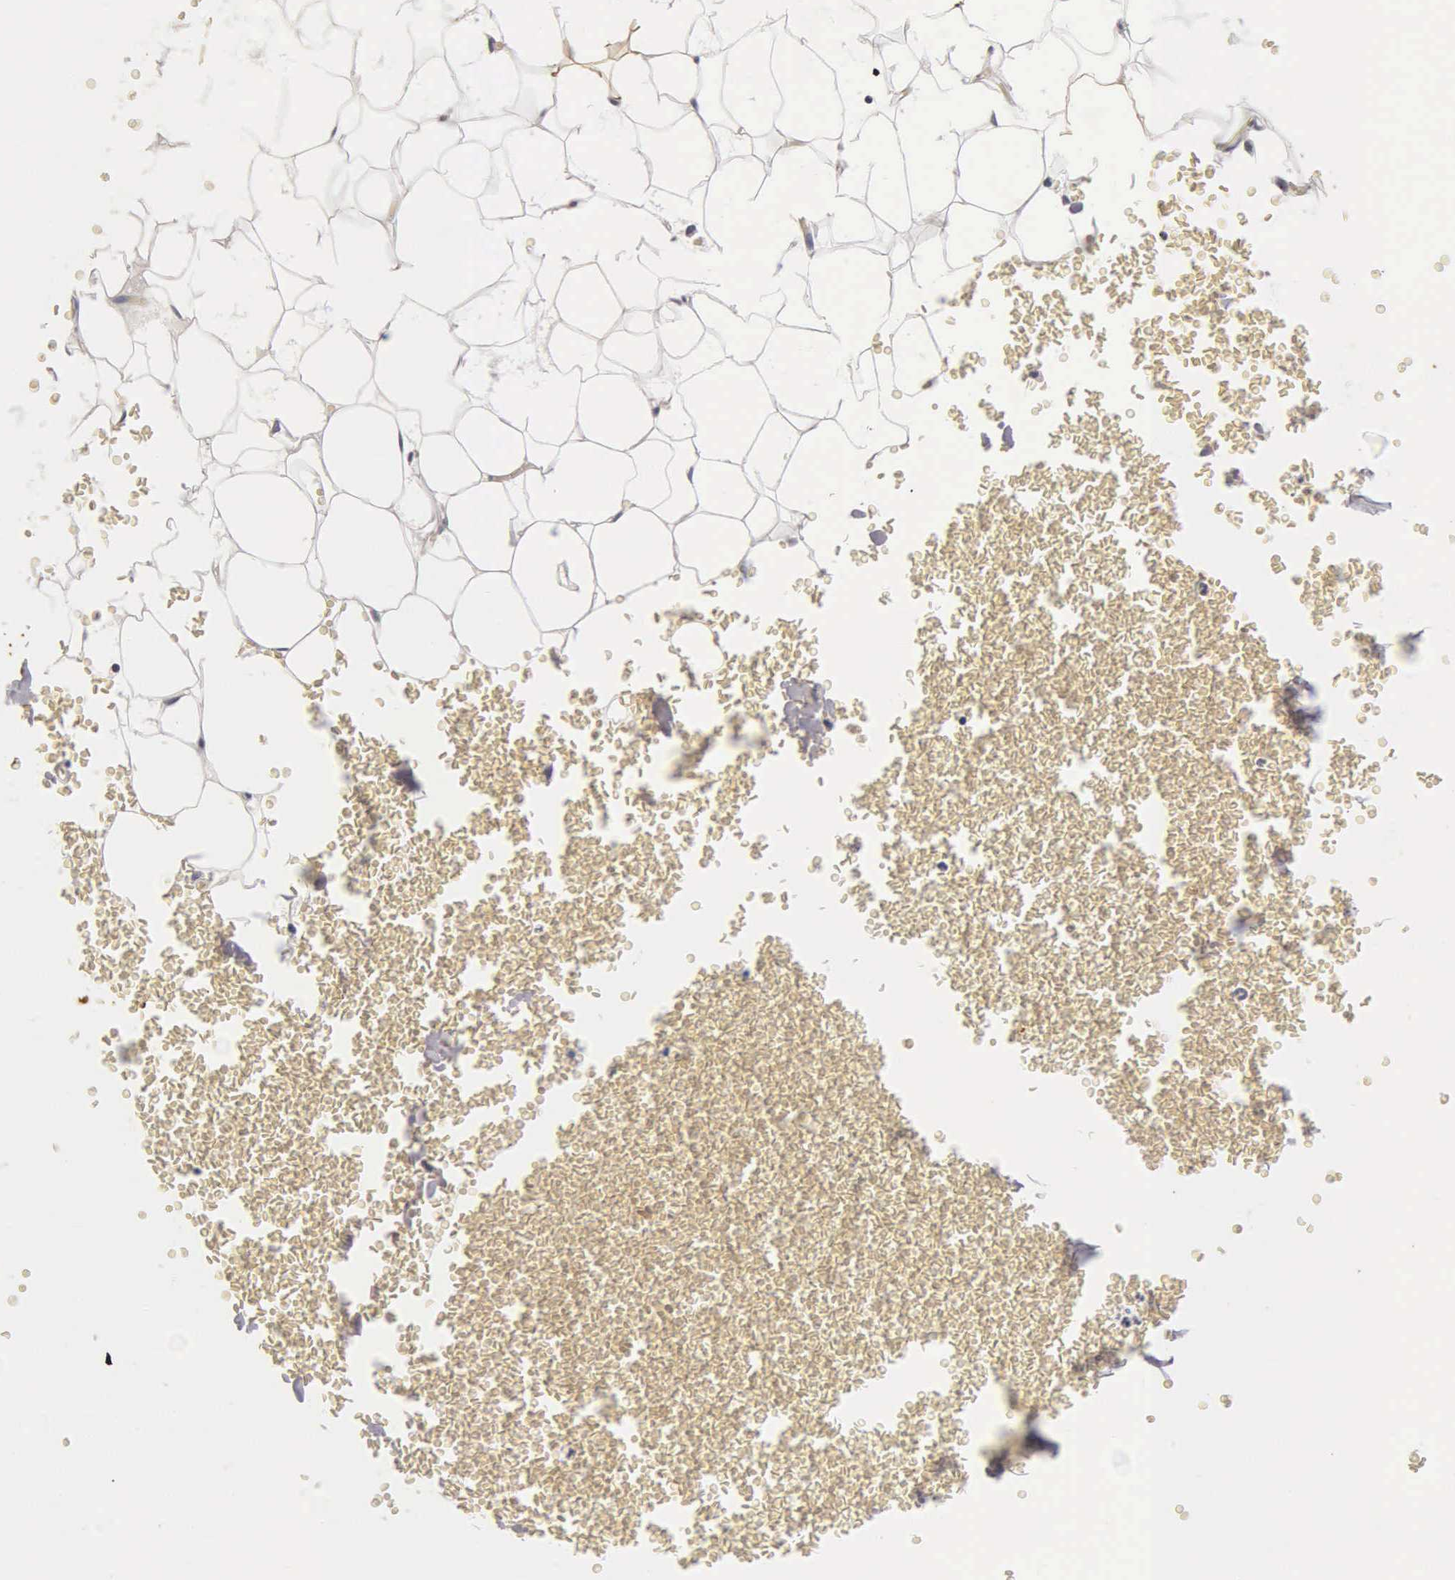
{"staining": {"intensity": "weak", "quantity": ">75%", "location": "cytoplasmic/membranous"}, "tissue": "adipose tissue", "cell_type": "Adipocytes", "image_type": "normal", "snomed": [{"axis": "morphology", "description": "Normal tissue, NOS"}, {"axis": "morphology", "description": "Inflammation, NOS"}, {"axis": "topography", "description": "Lymph node"}, {"axis": "topography", "description": "Peripheral nerve tissue"}], "caption": "Protein analysis of benign adipose tissue exhibits weak cytoplasmic/membranous positivity in approximately >75% of adipocytes. Using DAB (3,3'-diaminobenzidine) (brown) and hematoxylin (blue) stains, captured at high magnification using brightfield microscopy.", "gene": "SST", "patient": {"sex": "male", "age": 52}}